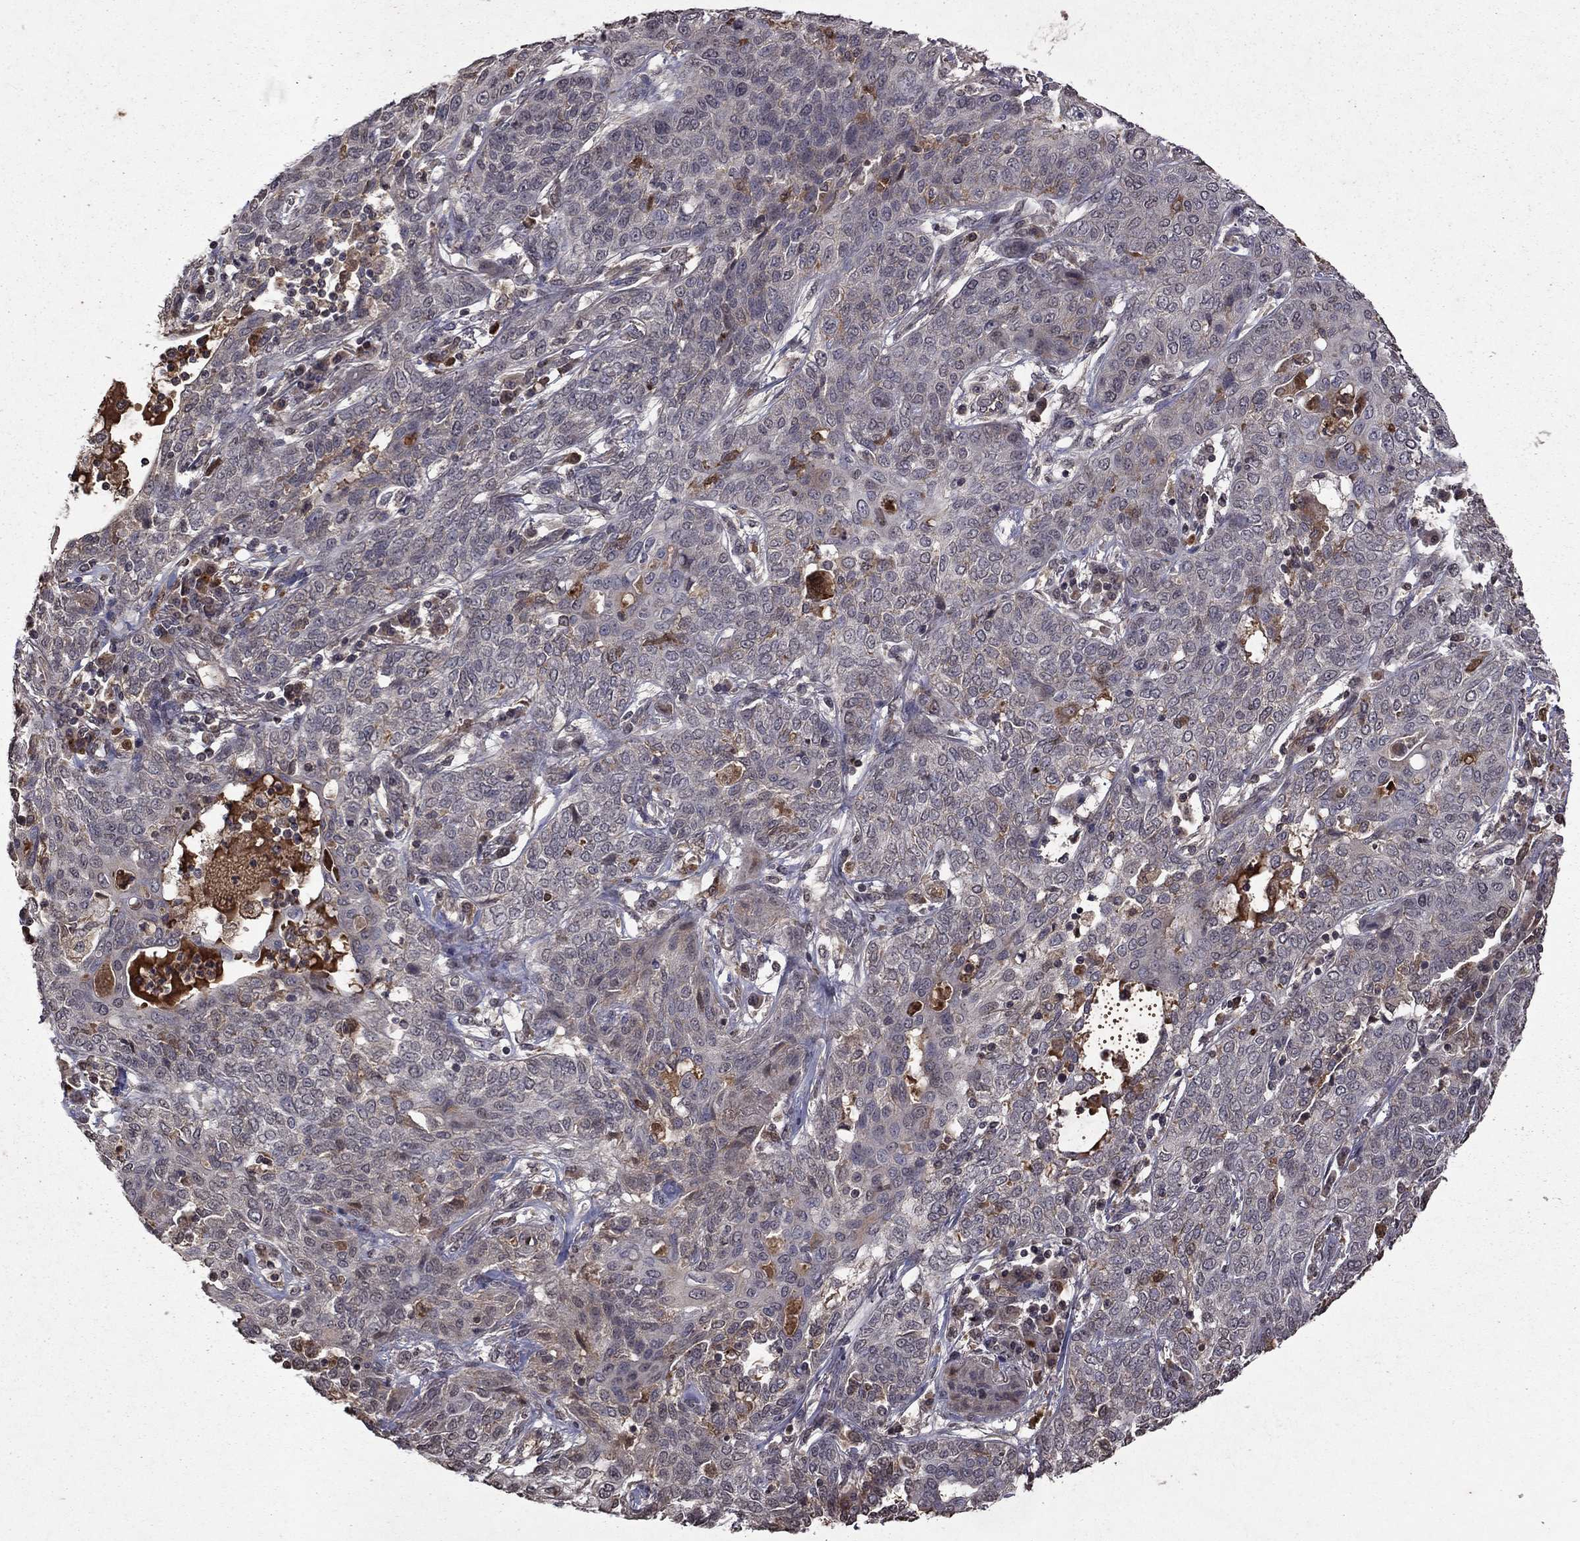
{"staining": {"intensity": "negative", "quantity": "none", "location": "none"}, "tissue": "lung cancer", "cell_type": "Tumor cells", "image_type": "cancer", "snomed": [{"axis": "morphology", "description": "Squamous cell carcinoma, NOS"}, {"axis": "topography", "description": "Lung"}], "caption": "This photomicrograph is of lung cancer (squamous cell carcinoma) stained with immunohistochemistry to label a protein in brown with the nuclei are counter-stained blue. There is no staining in tumor cells. (Stains: DAB (3,3'-diaminobenzidine) immunohistochemistry with hematoxylin counter stain, Microscopy: brightfield microscopy at high magnification).", "gene": "NLGN1", "patient": {"sex": "female", "age": 70}}